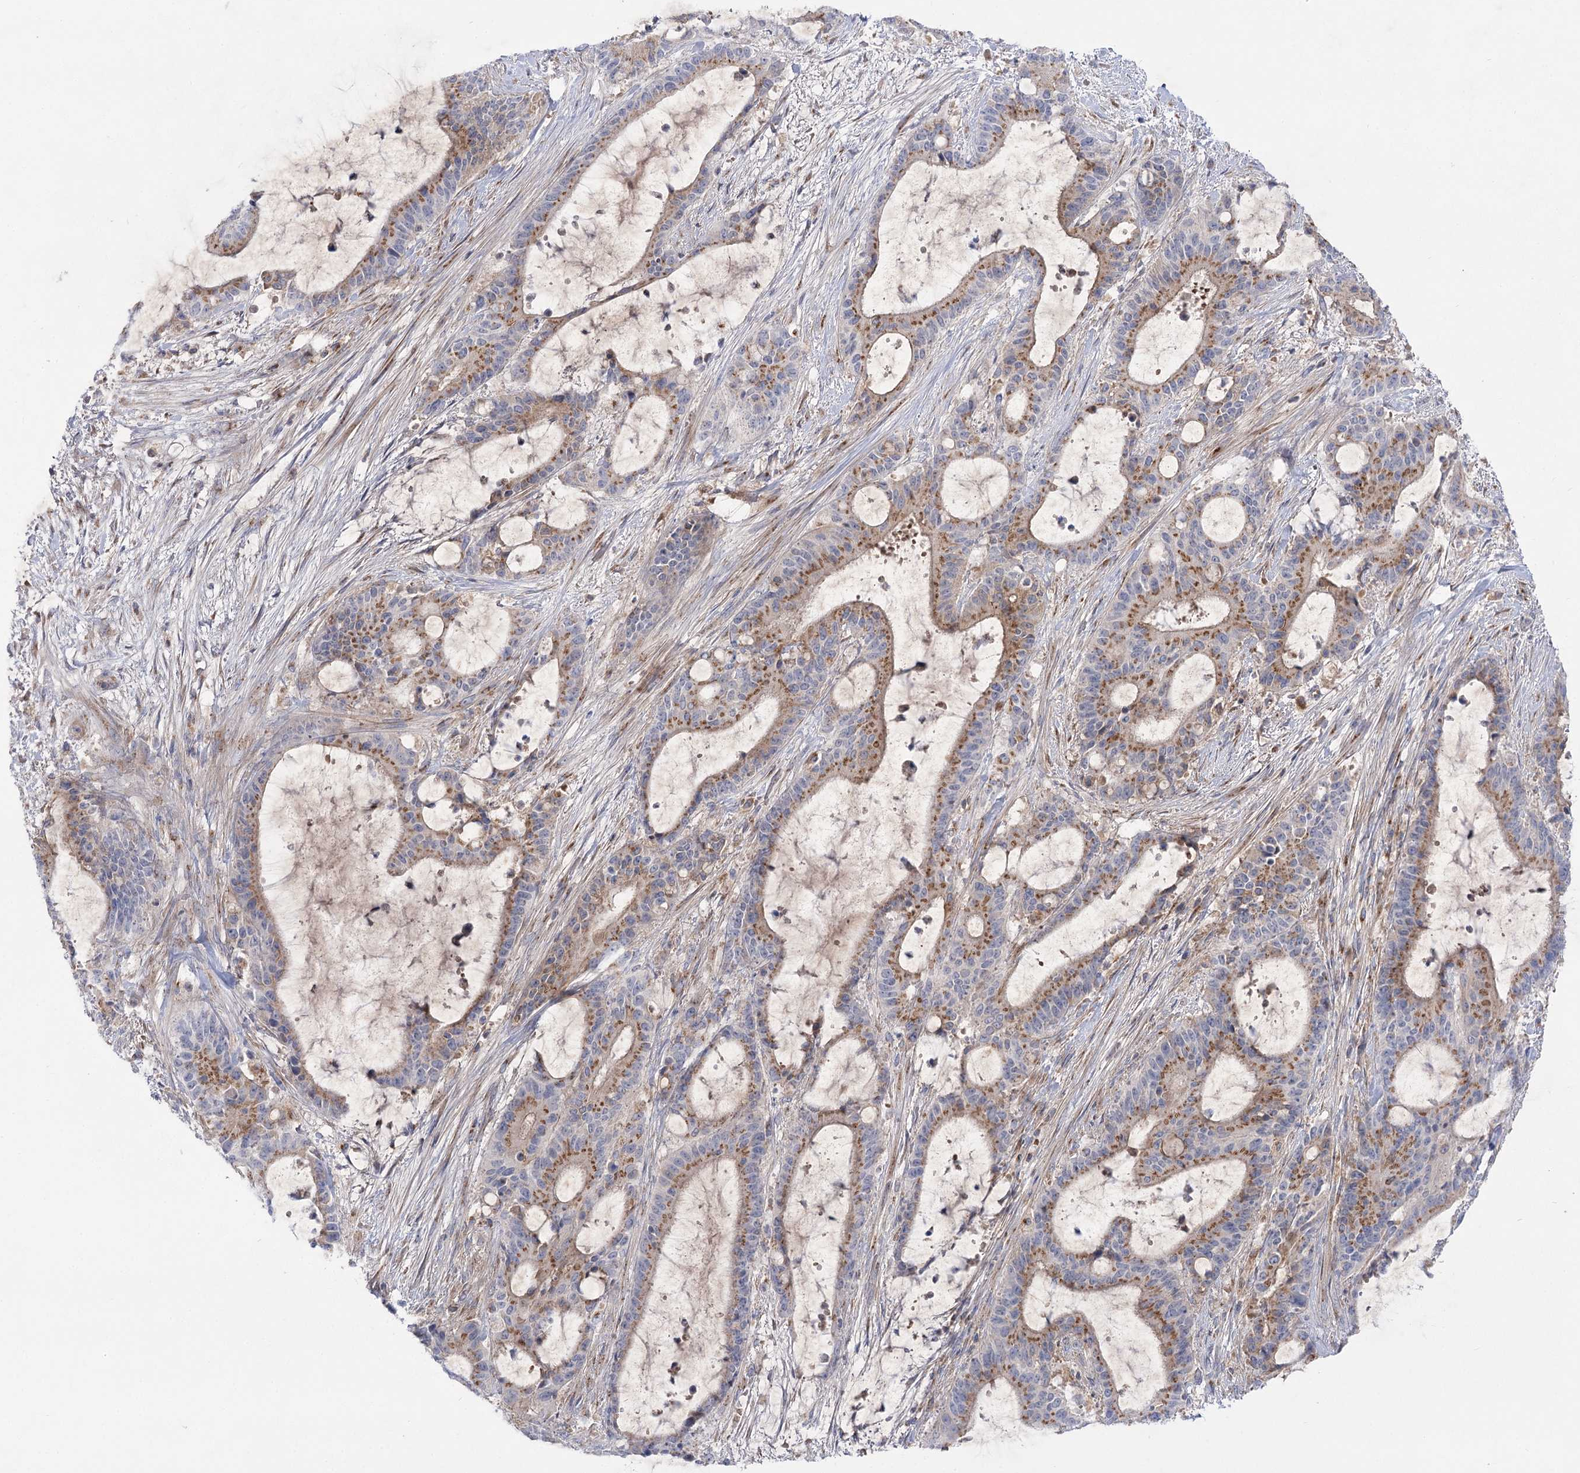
{"staining": {"intensity": "moderate", "quantity": ">75%", "location": "cytoplasmic/membranous"}, "tissue": "liver cancer", "cell_type": "Tumor cells", "image_type": "cancer", "snomed": [{"axis": "morphology", "description": "Normal tissue, NOS"}, {"axis": "morphology", "description": "Cholangiocarcinoma"}, {"axis": "topography", "description": "Liver"}, {"axis": "topography", "description": "Peripheral nerve tissue"}], "caption": "This image exhibits liver cancer (cholangiocarcinoma) stained with immunohistochemistry (IHC) to label a protein in brown. The cytoplasmic/membranous of tumor cells show moderate positivity for the protein. Nuclei are counter-stained blue.", "gene": "GBF1", "patient": {"sex": "female", "age": 73}}